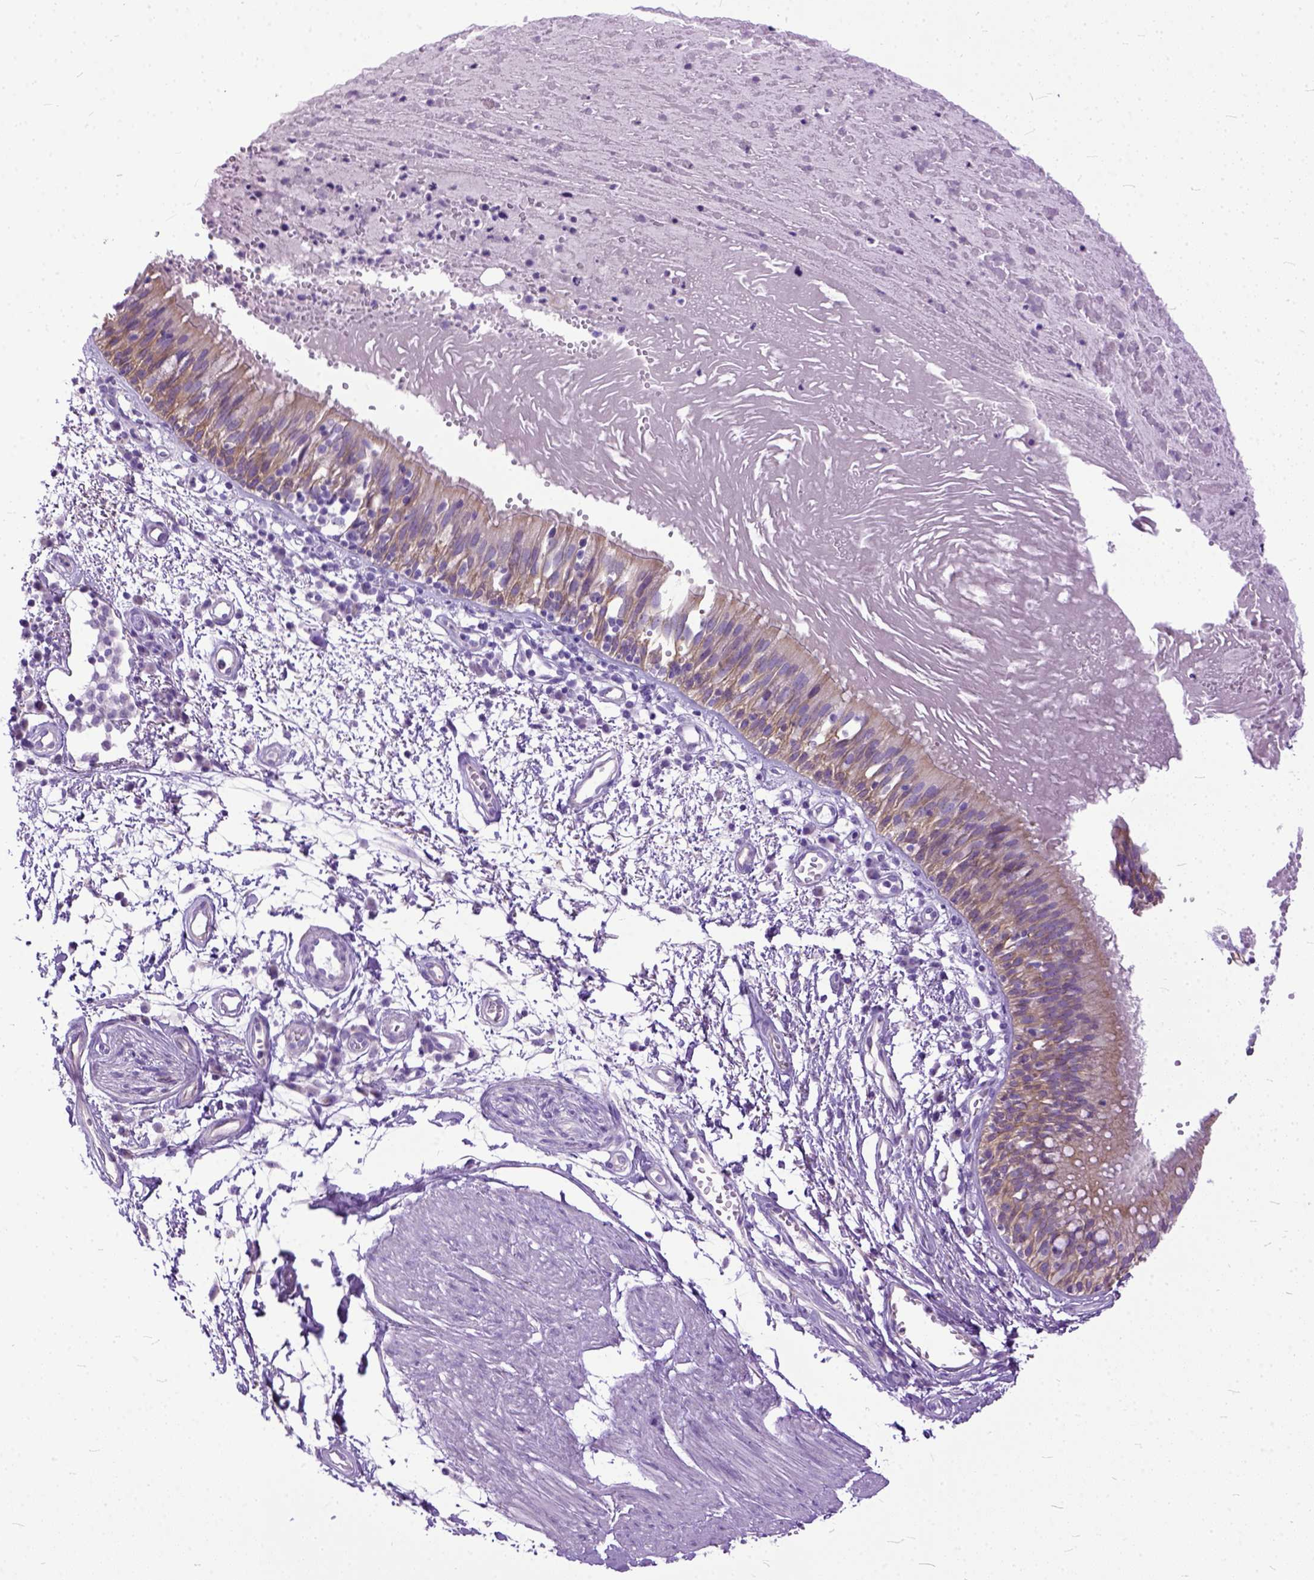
{"staining": {"intensity": "moderate", "quantity": ">75%", "location": "cytoplasmic/membranous"}, "tissue": "bronchus", "cell_type": "Respiratory epithelial cells", "image_type": "normal", "snomed": [{"axis": "morphology", "description": "Normal tissue, NOS"}, {"axis": "morphology", "description": "Squamous cell carcinoma, NOS"}, {"axis": "topography", "description": "Cartilage tissue"}, {"axis": "topography", "description": "Bronchus"}, {"axis": "topography", "description": "Lung"}], "caption": "Protein expression analysis of benign bronchus displays moderate cytoplasmic/membranous positivity in approximately >75% of respiratory epithelial cells. The staining was performed using DAB, with brown indicating positive protein expression. Nuclei are stained blue with hematoxylin.", "gene": "PPL", "patient": {"sex": "male", "age": 66}}